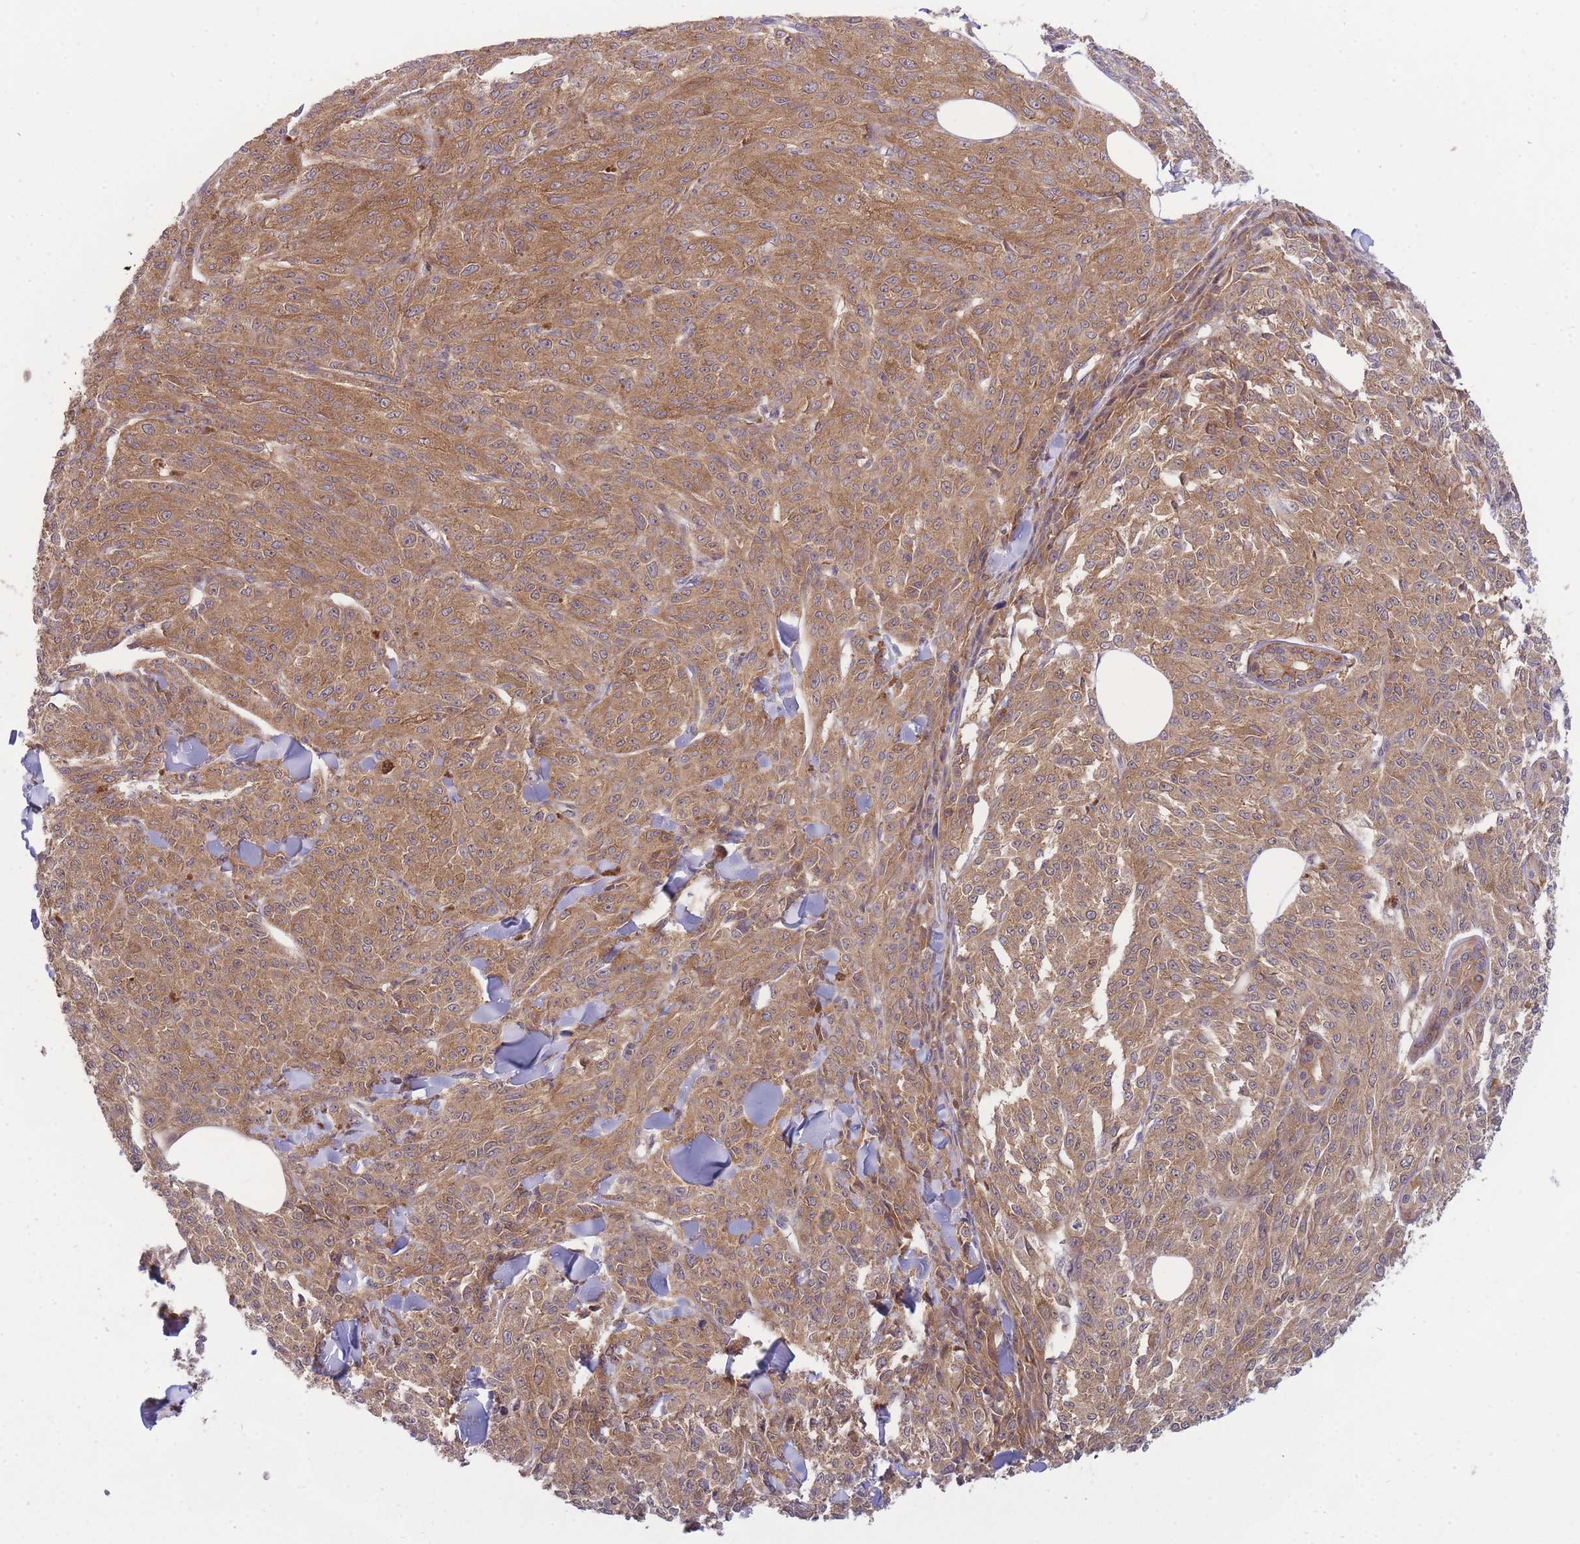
{"staining": {"intensity": "moderate", "quantity": ">75%", "location": "cytoplasmic/membranous"}, "tissue": "melanoma", "cell_type": "Tumor cells", "image_type": "cancer", "snomed": [{"axis": "morphology", "description": "Malignant melanoma, NOS"}, {"axis": "topography", "description": "Skin"}], "caption": "IHC staining of melanoma, which exhibits medium levels of moderate cytoplasmic/membranous staining in approximately >75% of tumor cells indicating moderate cytoplasmic/membranous protein positivity. The staining was performed using DAB (3,3'-diaminobenzidine) (brown) for protein detection and nuclei were counterstained in hematoxylin (blue).", "gene": "PFDN6", "patient": {"sex": "female", "age": 52}}